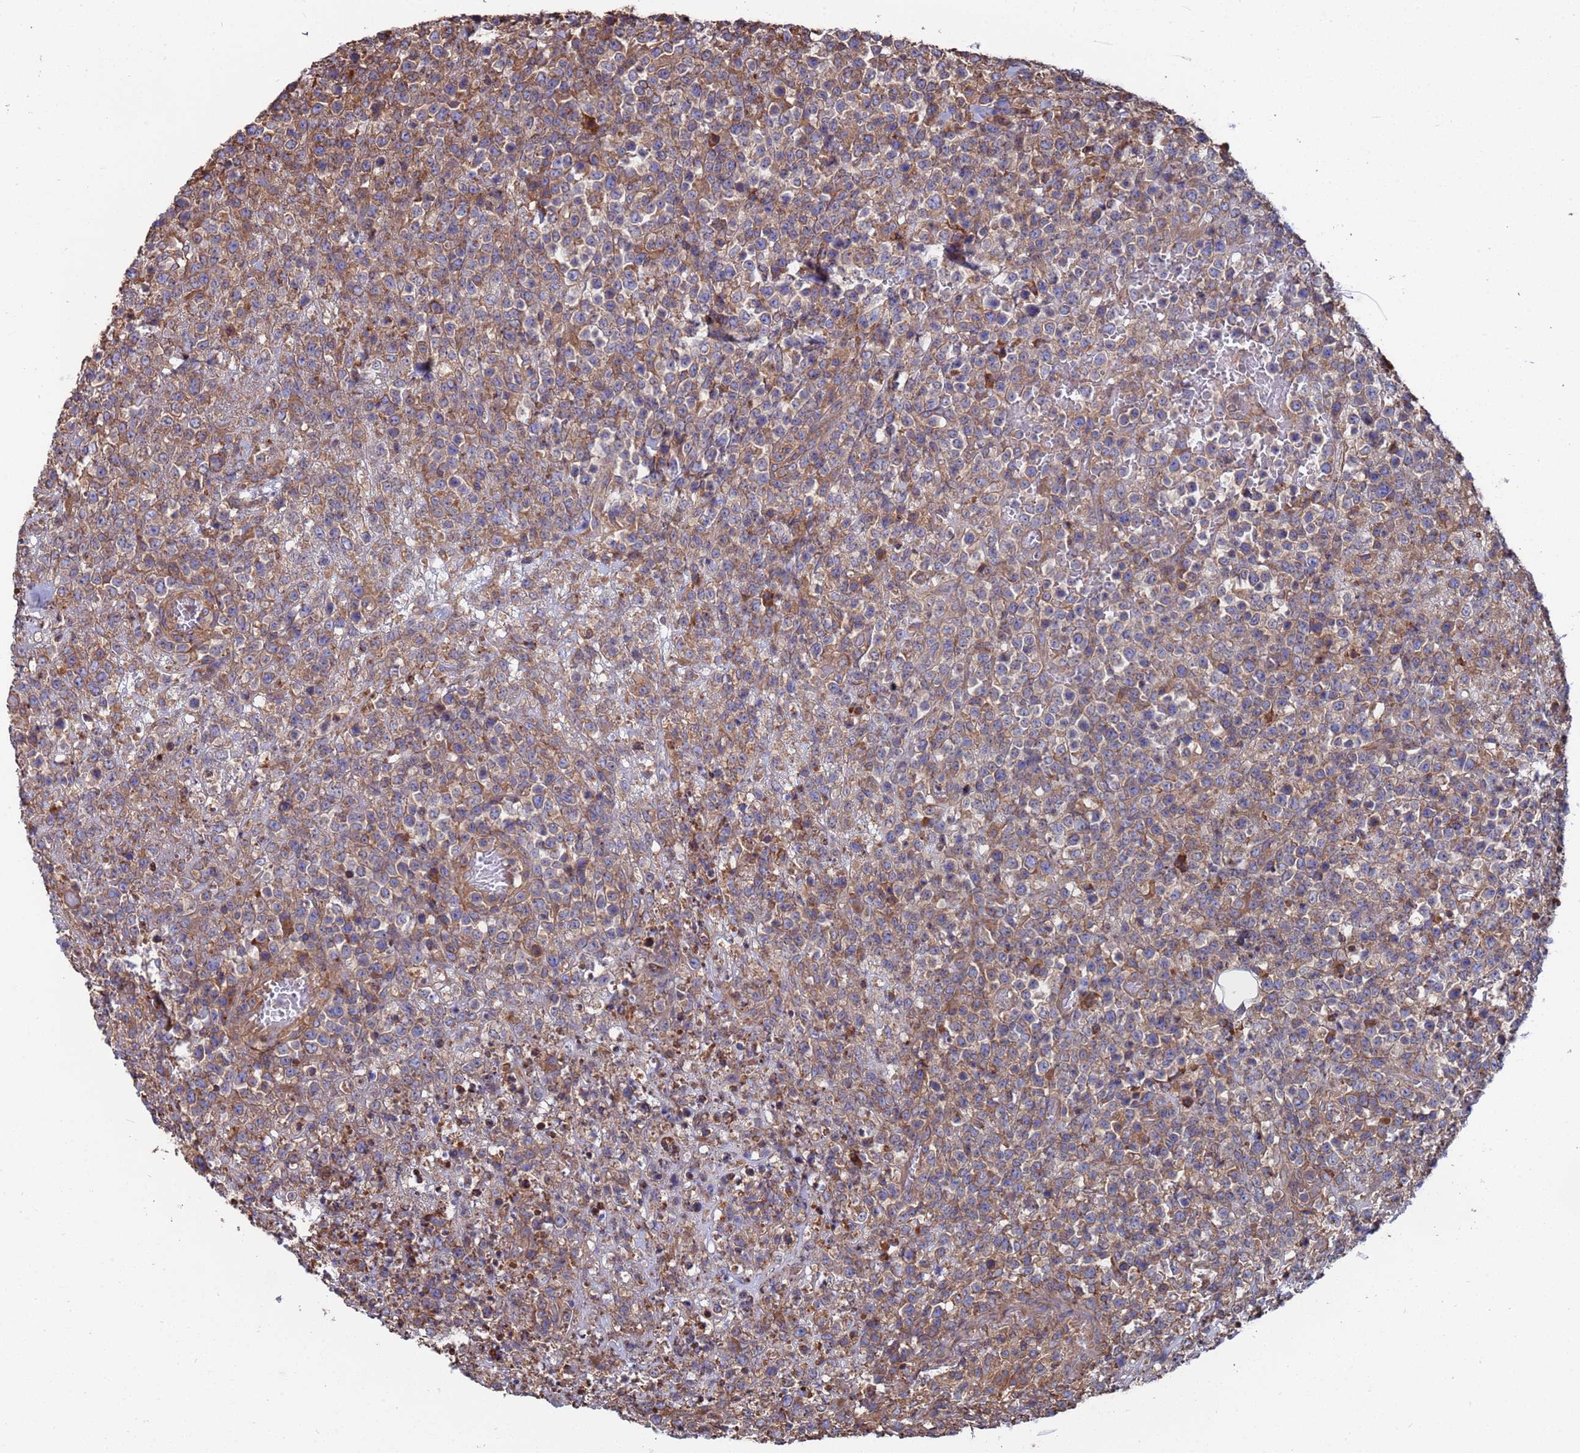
{"staining": {"intensity": "weak", "quantity": "25%-75%", "location": "cytoplasmic/membranous"}, "tissue": "lymphoma", "cell_type": "Tumor cells", "image_type": "cancer", "snomed": [{"axis": "morphology", "description": "Malignant lymphoma, non-Hodgkin's type, High grade"}, {"axis": "topography", "description": "Colon"}], "caption": "This image exhibits immunohistochemistry staining of lymphoma, with low weak cytoplasmic/membranous expression in about 25%-75% of tumor cells.", "gene": "PYCR1", "patient": {"sex": "female", "age": 53}}